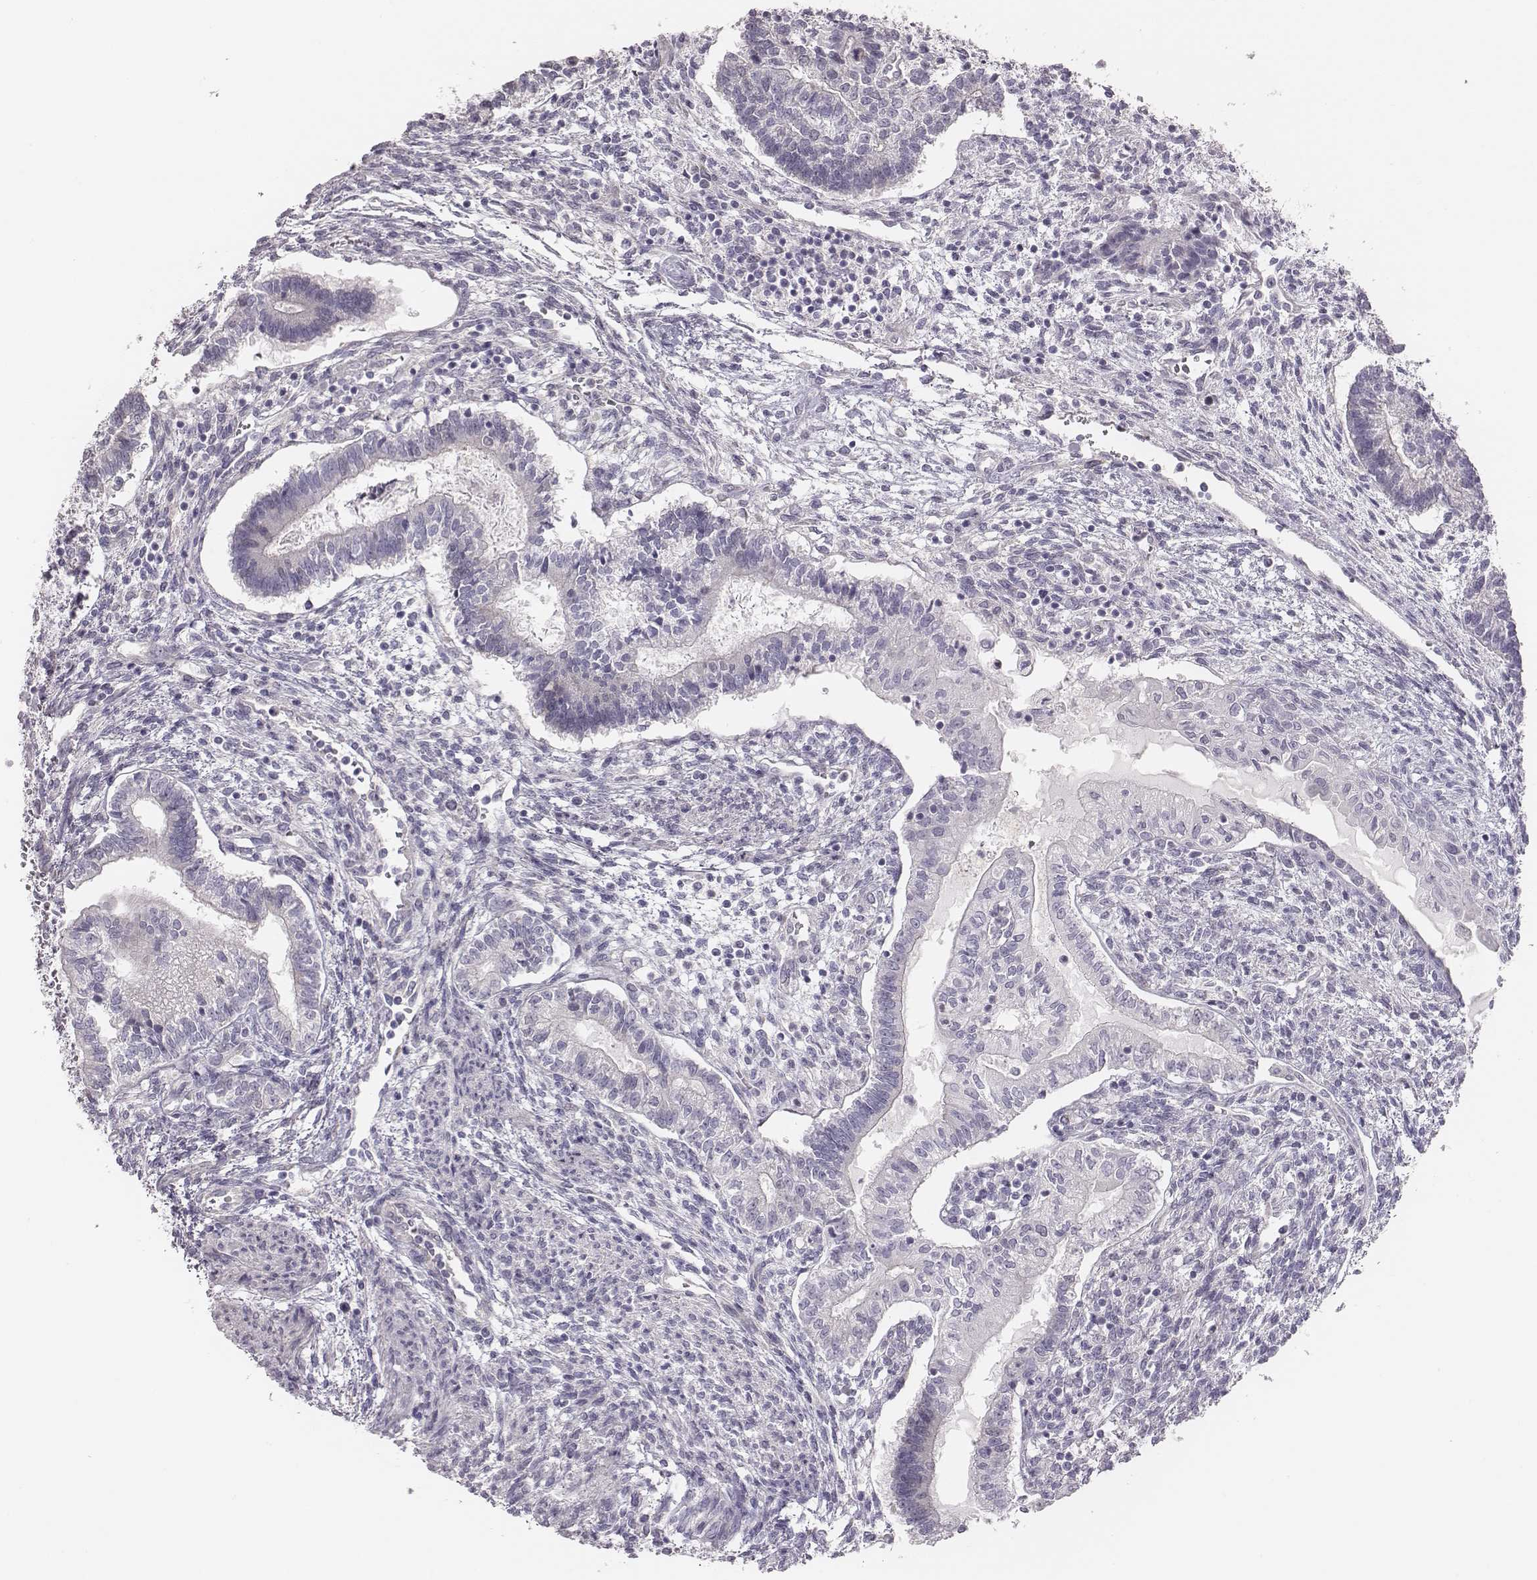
{"staining": {"intensity": "negative", "quantity": "none", "location": "none"}, "tissue": "testis cancer", "cell_type": "Tumor cells", "image_type": "cancer", "snomed": [{"axis": "morphology", "description": "Carcinoma, Embryonal, NOS"}, {"axis": "topography", "description": "Testis"}], "caption": "Embryonal carcinoma (testis) stained for a protein using immunohistochemistry shows no expression tumor cells.", "gene": "PBK", "patient": {"sex": "male", "age": 37}}